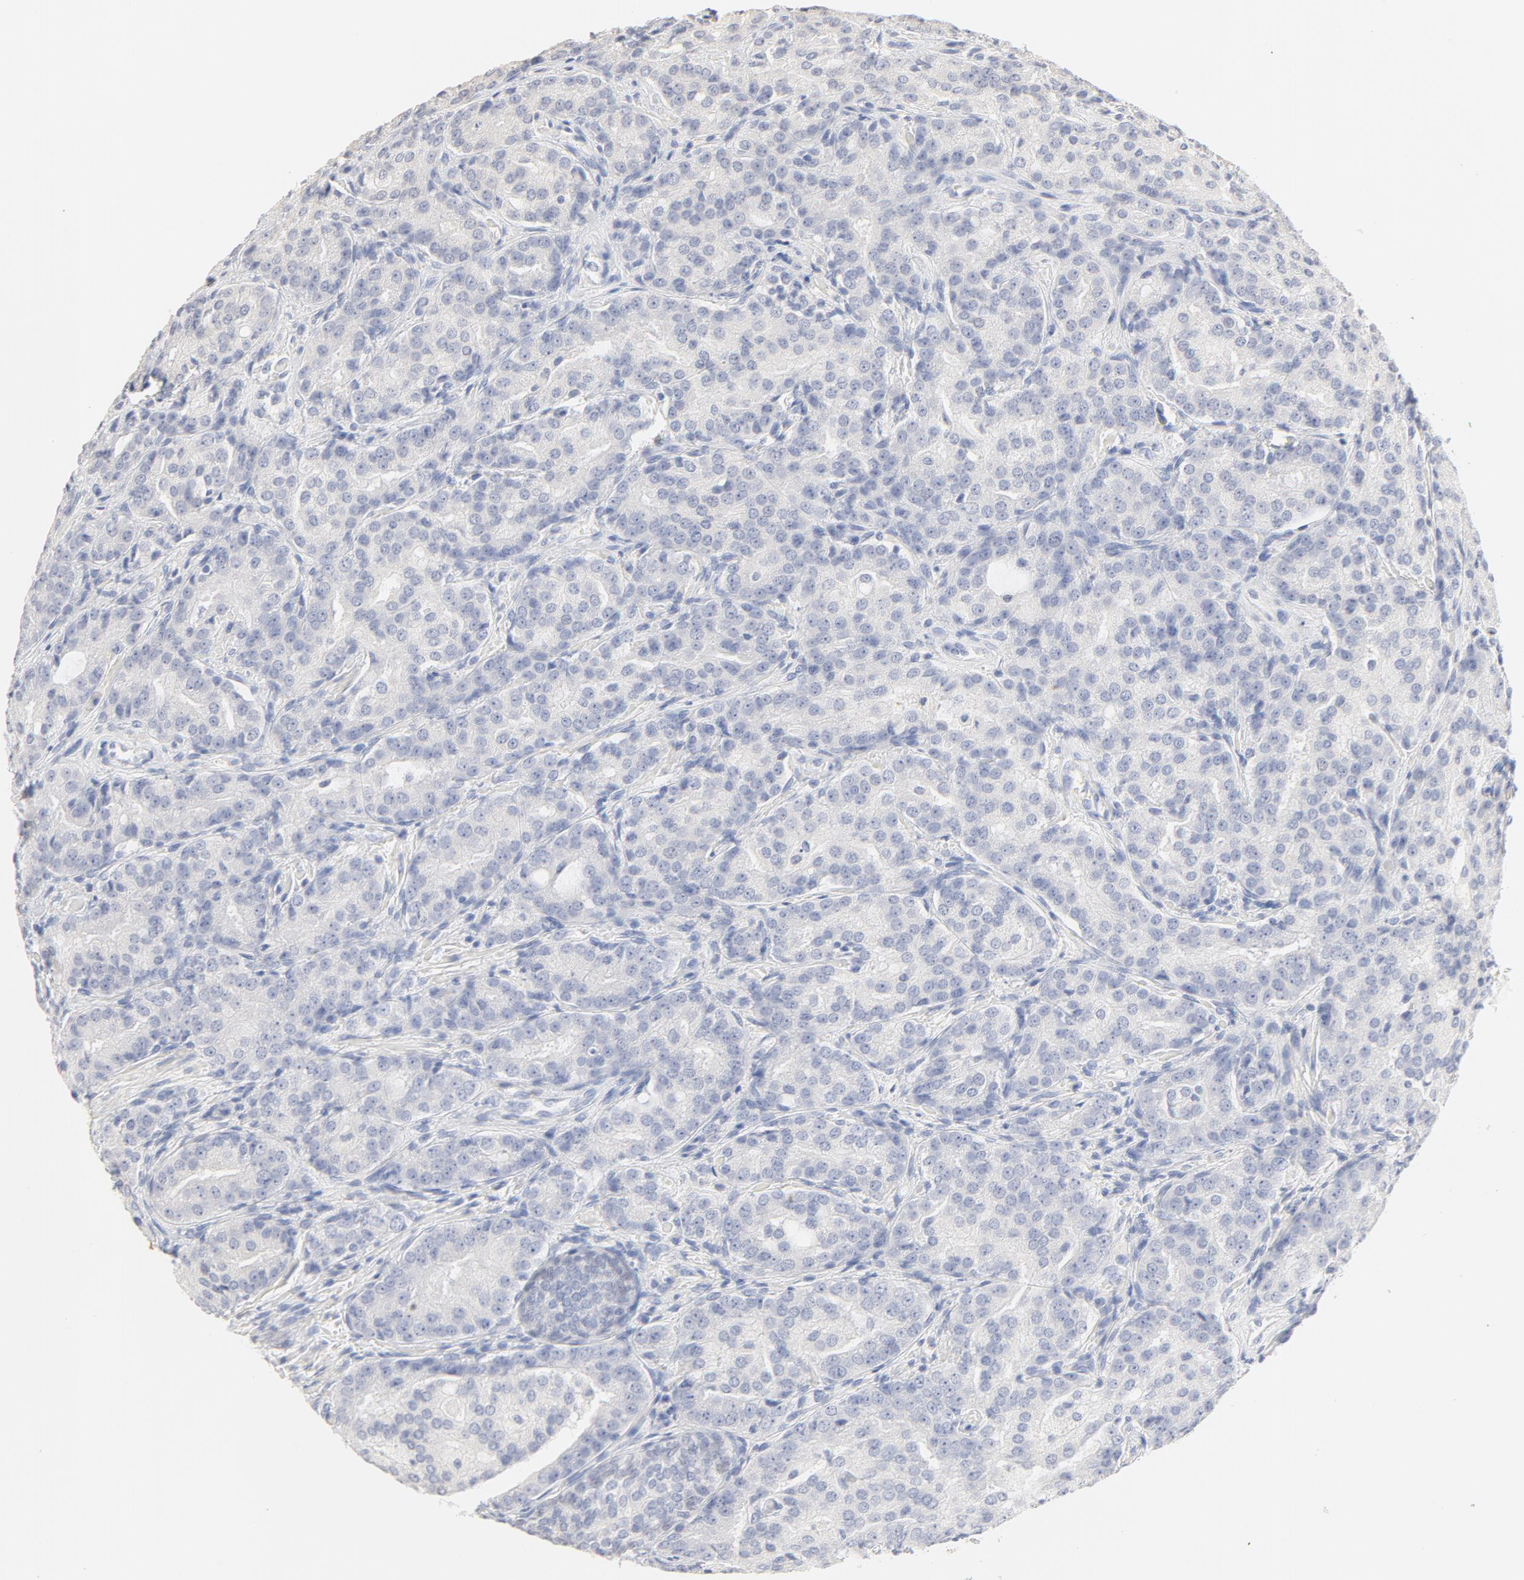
{"staining": {"intensity": "negative", "quantity": "none", "location": "none"}, "tissue": "prostate cancer", "cell_type": "Tumor cells", "image_type": "cancer", "snomed": [{"axis": "morphology", "description": "Adenocarcinoma, High grade"}, {"axis": "topography", "description": "Prostate"}], "caption": "IHC micrograph of neoplastic tissue: human prostate cancer (high-grade adenocarcinoma) stained with DAB (3,3'-diaminobenzidine) demonstrates no significant protein positivity in tumor cells.", "gene": "FCGBP", "patient": {"sex": "male", "age": 72}}